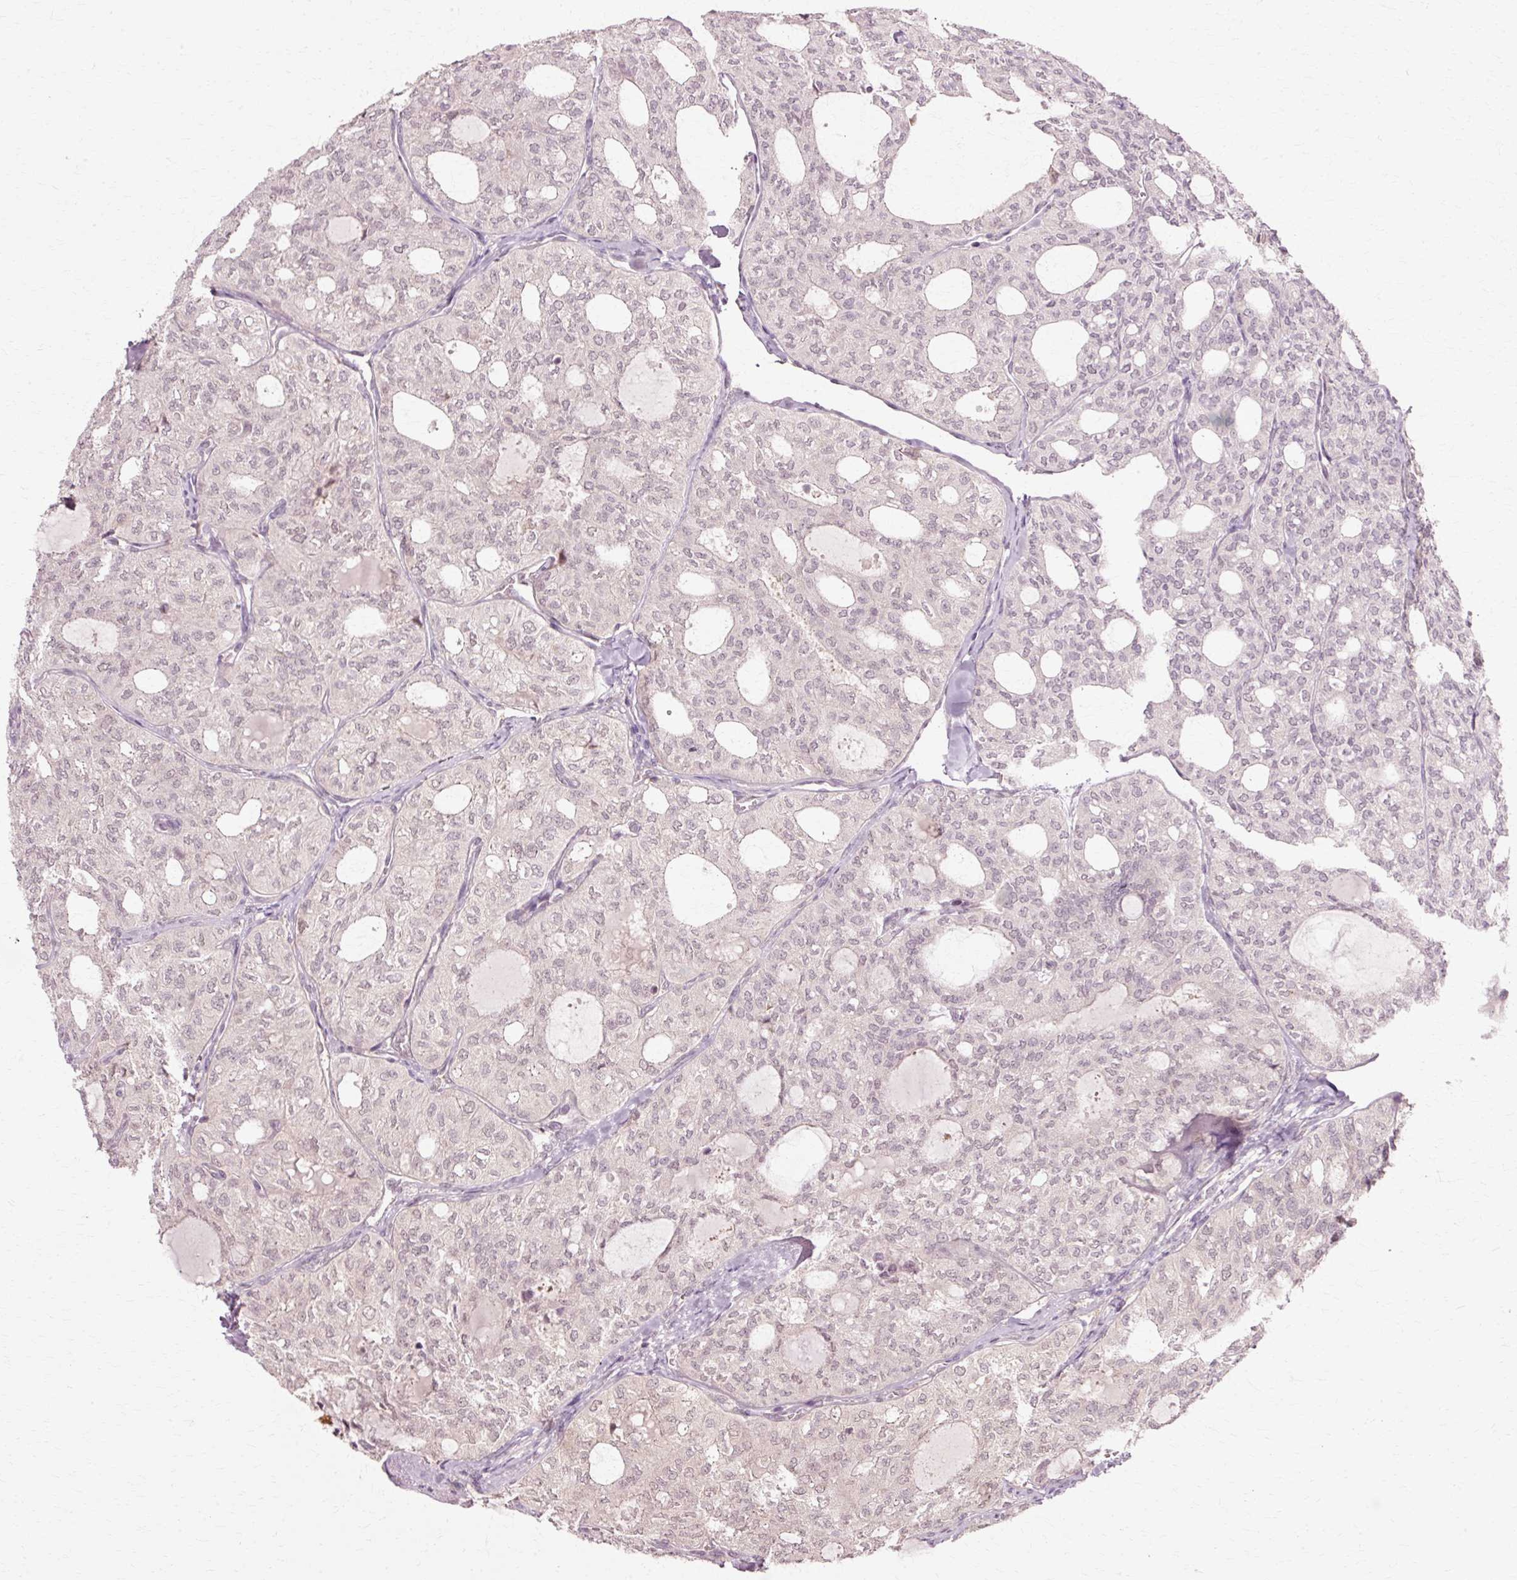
{"staining": {"intensity": "negative", "quantity": "none", "location": "none"}, "tissue": "thyroid cancer", "cell_type": "Tumor cells", "image_type": "cancer", "snomed": [{"axis": "morphology", "description": "Follicular adenoma carcinoma, NOS"}, {"axis": "topography", "description": "Thyroid gland"}], "caption": "Thyroid cancer (follicular adenoma carcinoma) was stained to show a protein in brown. There is no significant staining in tumor cells. (Stains: DAB (3,3'-diaminobenzidine) IHC with hematoxylin counter stain, Microscopy: brightfield microscopy at high magnification).", "gene": "RGPD5", "patient": {"sex": "male", "age": 75}}